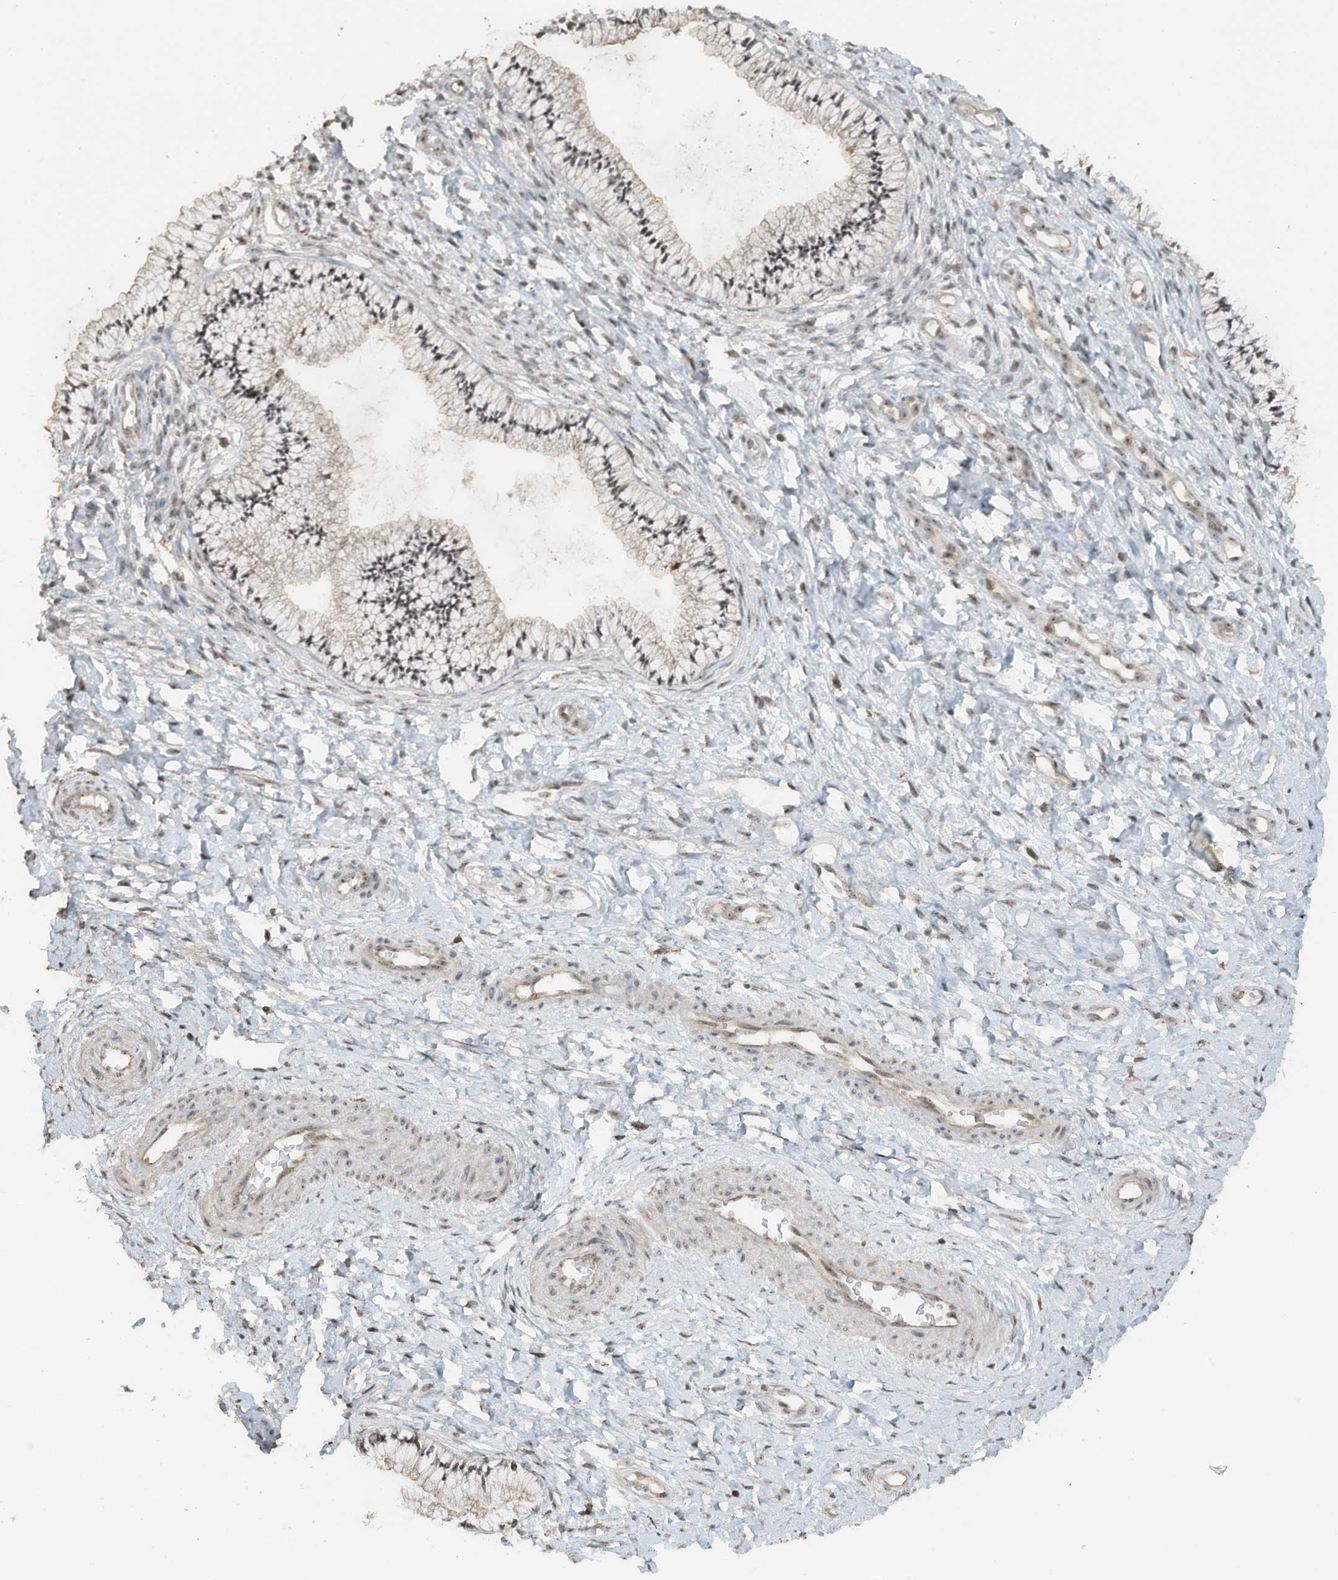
{"staining": {"intensity": "moderate", "quantity": "25%-75%", "location": "nuclear"}, "tissue": "cervix", "cell_type": "Glandular cells", "image_type": "normal", "snomed": [{"axis": "morphology", "description": "Normal tissue, NOS"}, {"axis": "topography", "description": "Cervix"}], "caption": "High-power microscopy captured an immunohistochemistry (IHC) photomicrograph of unremarkable cervix, revealing moderate nuclear positivity in approximately 25%-75% of glandular cells.", "gene": "UTP3", "patient": {"sex": "female", "age": 36}}